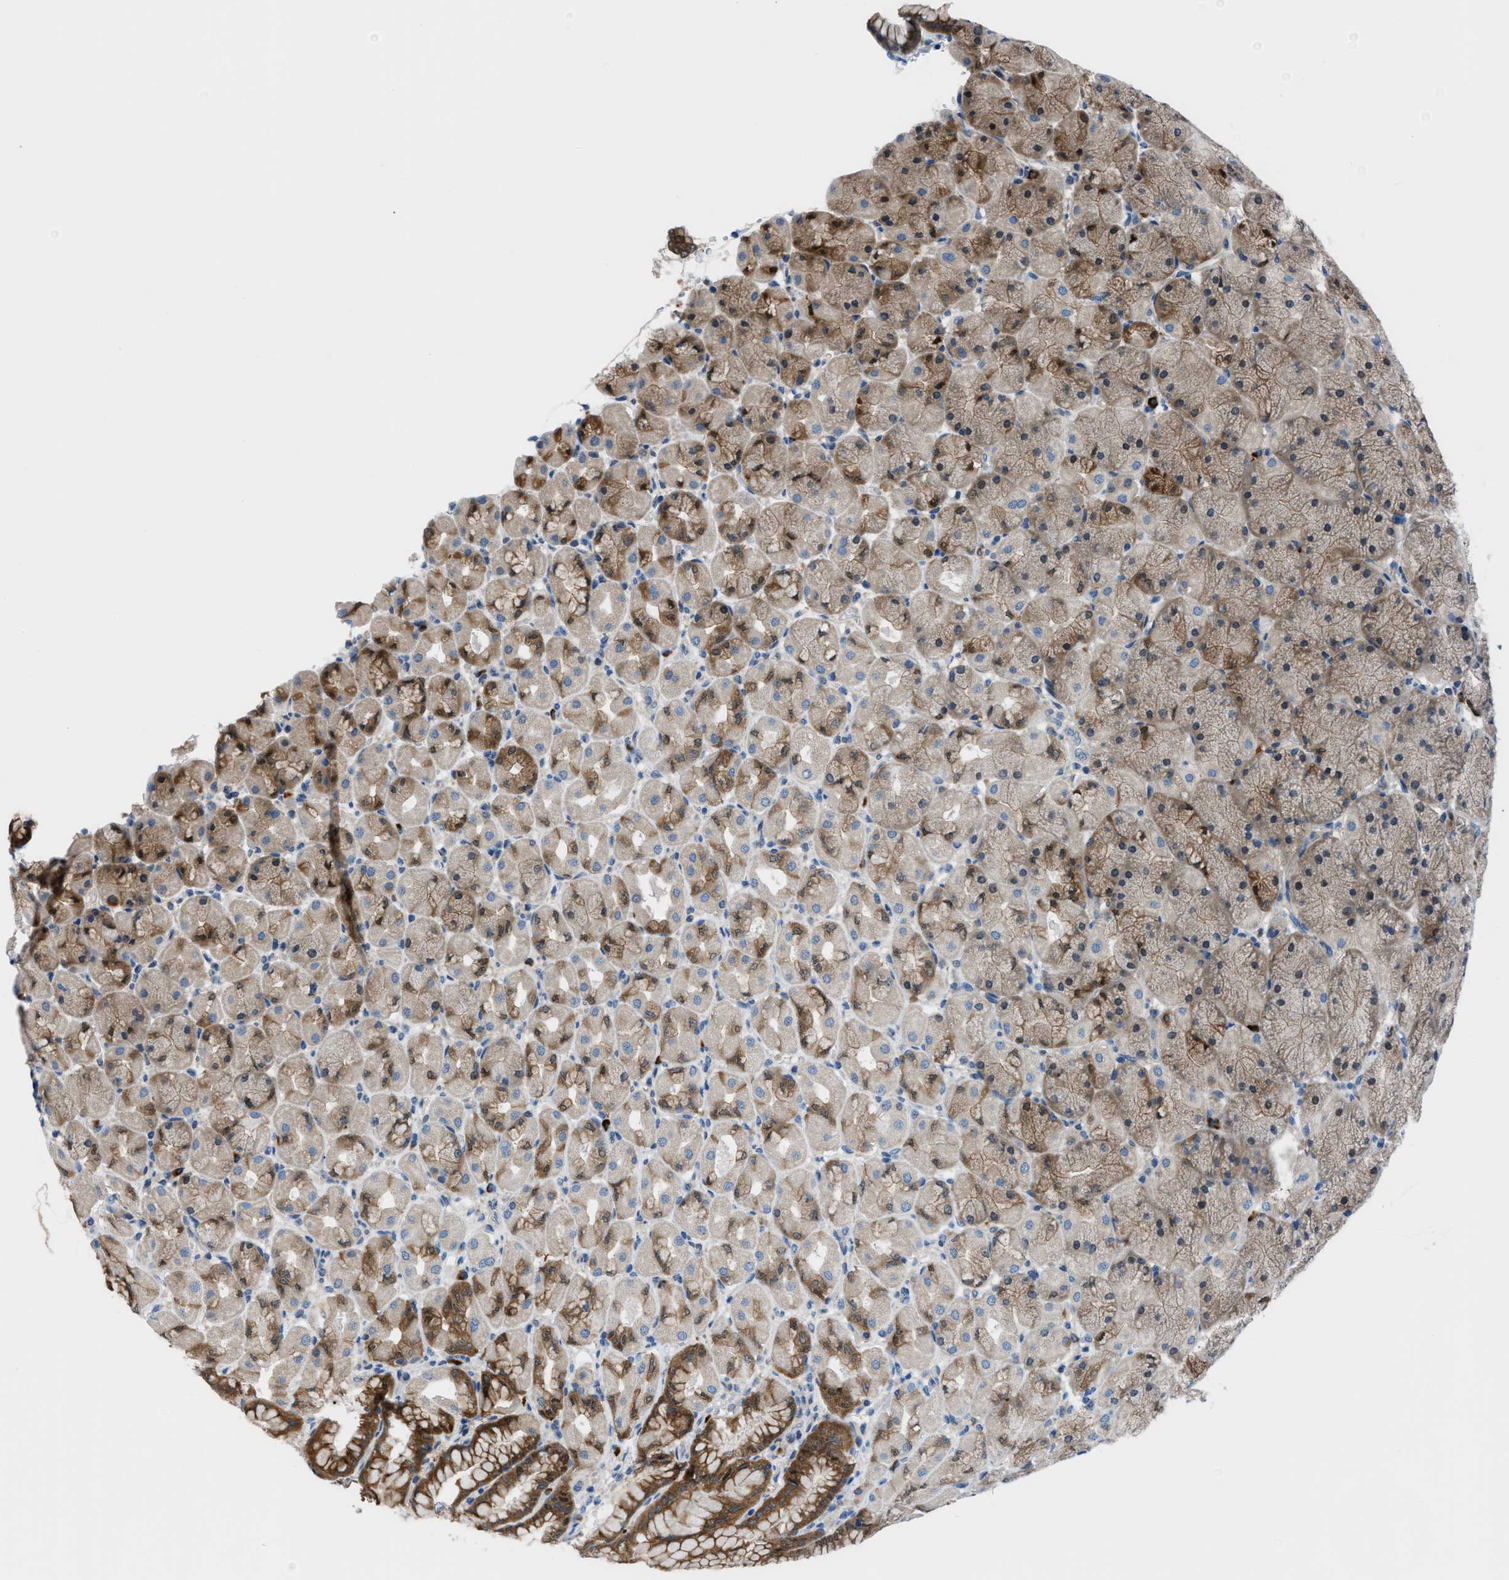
{"staining": {"intensity": "moderate", "quantity": ">75%", "location": "cytoplasmic/membranous,nuclear"}, "tissue": "stomach", "cell_type": "Glandular cells", "image_type": "normal", "snomed": [{"axis": "morphology", "description": "Normal tissue, NOS"}, {"axis": "topography", "description": "Stomach, upper"}], "caption": "Protein expression analysis of unremarkable human stomach reveals moderate cytoplasmic/membranous,nuclear staining in about >75% of glandular cells.", "gene": "TMEM45B", "patient": {"sex": "female", "age": 56}}